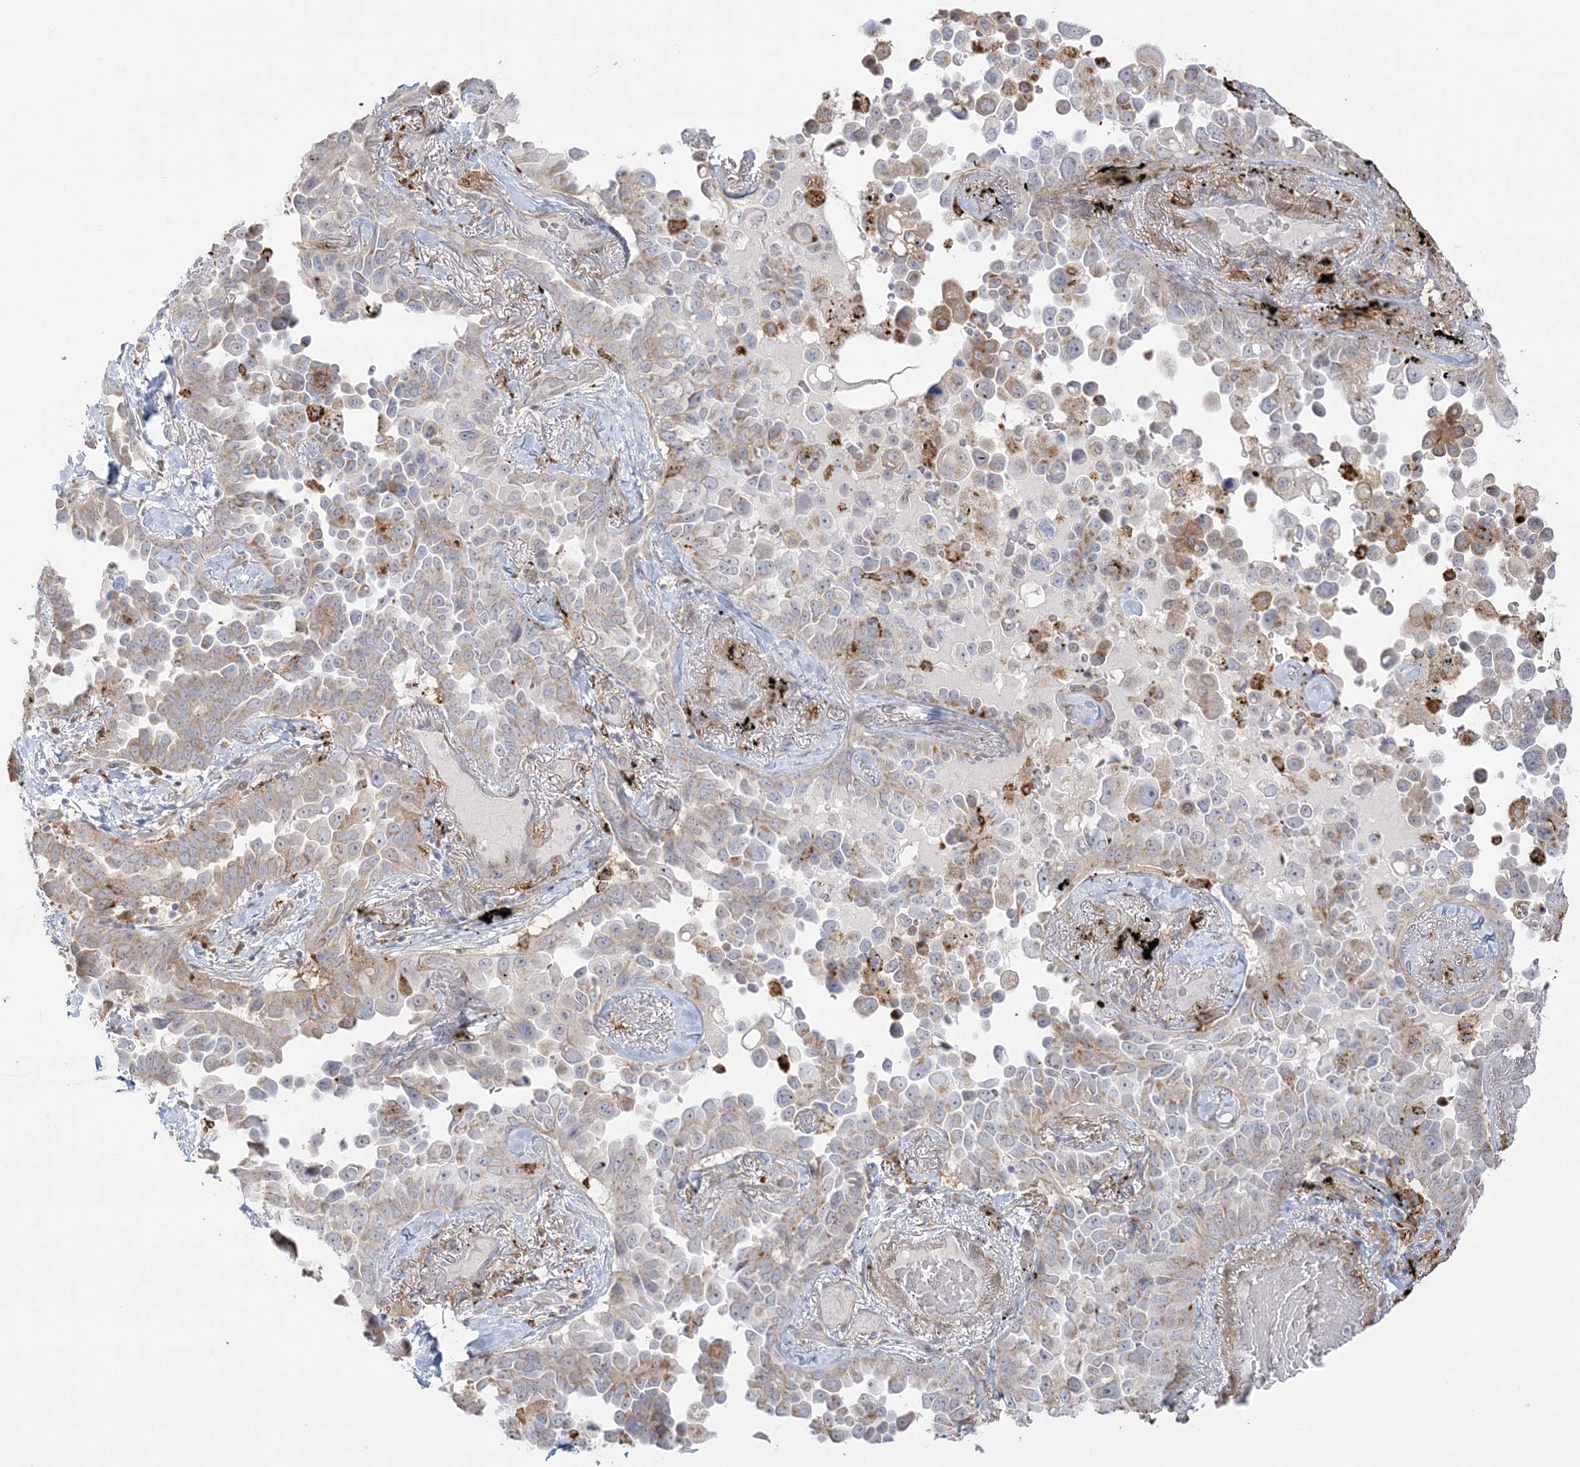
{"staining": {"intensity": "moderate", "quantity": "<25%", "location": "cytoplasmic/membranous"}, "tissue": "lung cancer", "cell_type": "Tumor cells", "image_type": "cancer", "snomed": [{"axis": "morphology", "description": "Adenocarcinoma, NOS"}, {"axis": "topography", "description": "Lung"}], "caption": "Tumor cells demonstrate low levels of moderate cytoplasmic/membranous staining in approximately <25% of cells in lung adenocarcinoma.", "gene": "HAAO", "patient": {"sex": "female", "age": 67}}